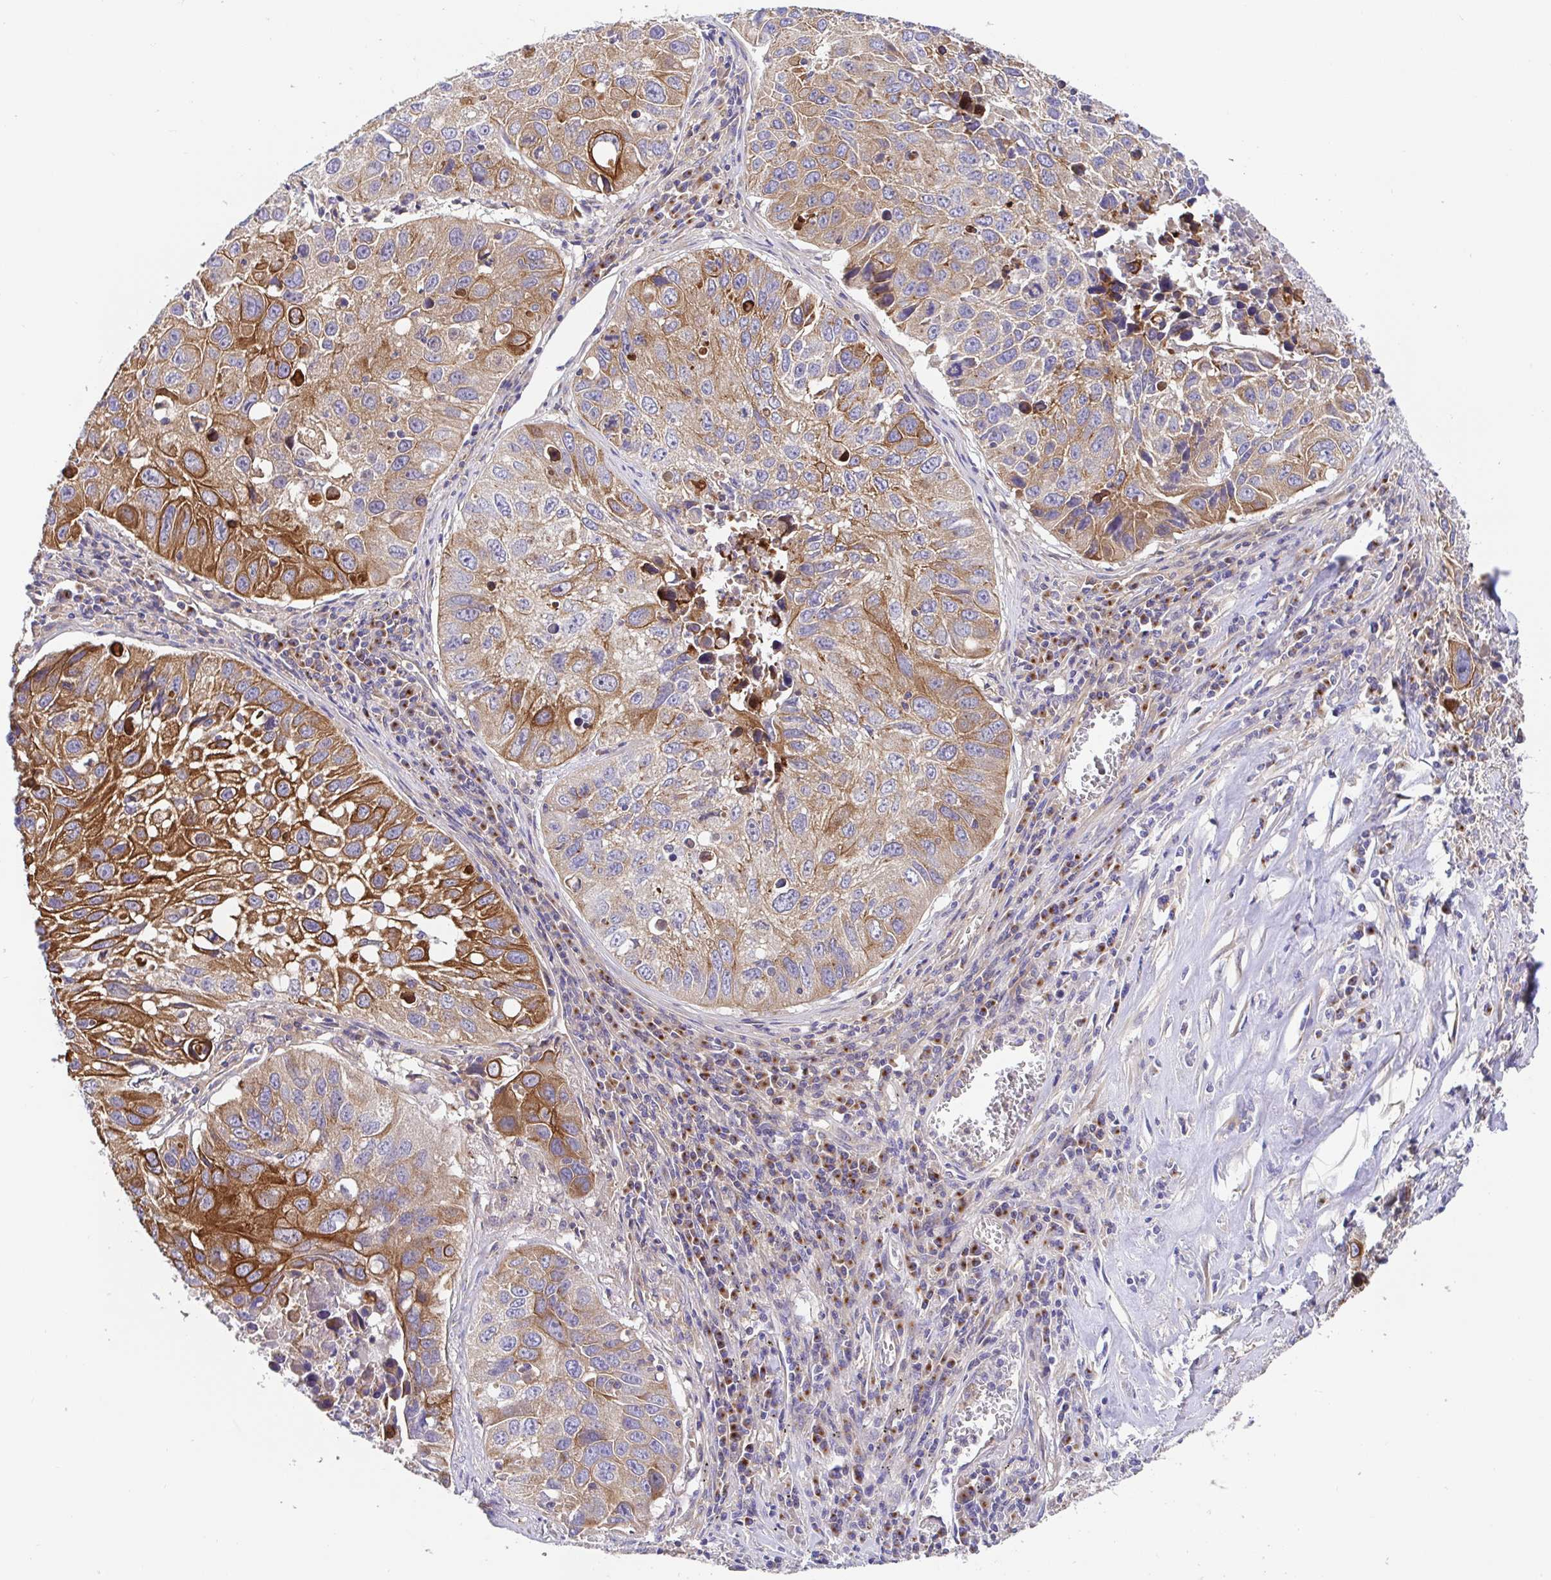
{"staining": {"intensity": "strong", "quantity": "25%-75%", "location": "cytoplasmic/membranous"}, "tissue": "lung cancer", "cell_type": "Tumor cells", "image_type": "cancer", "snomed": [{"axis": "morphology", "description": "Squamous cell carcinoma, NOS"}, {"axis": "topography", "description": "Lung"}], "caption": "Immunohistochemical staining of lung cancer displays high levels of strong cytoplasmic/membranous positivity in about 25%-75% of tumor cells.", "gene": "GOLGA1", "patient": {"sex": "female", "age": 61}}